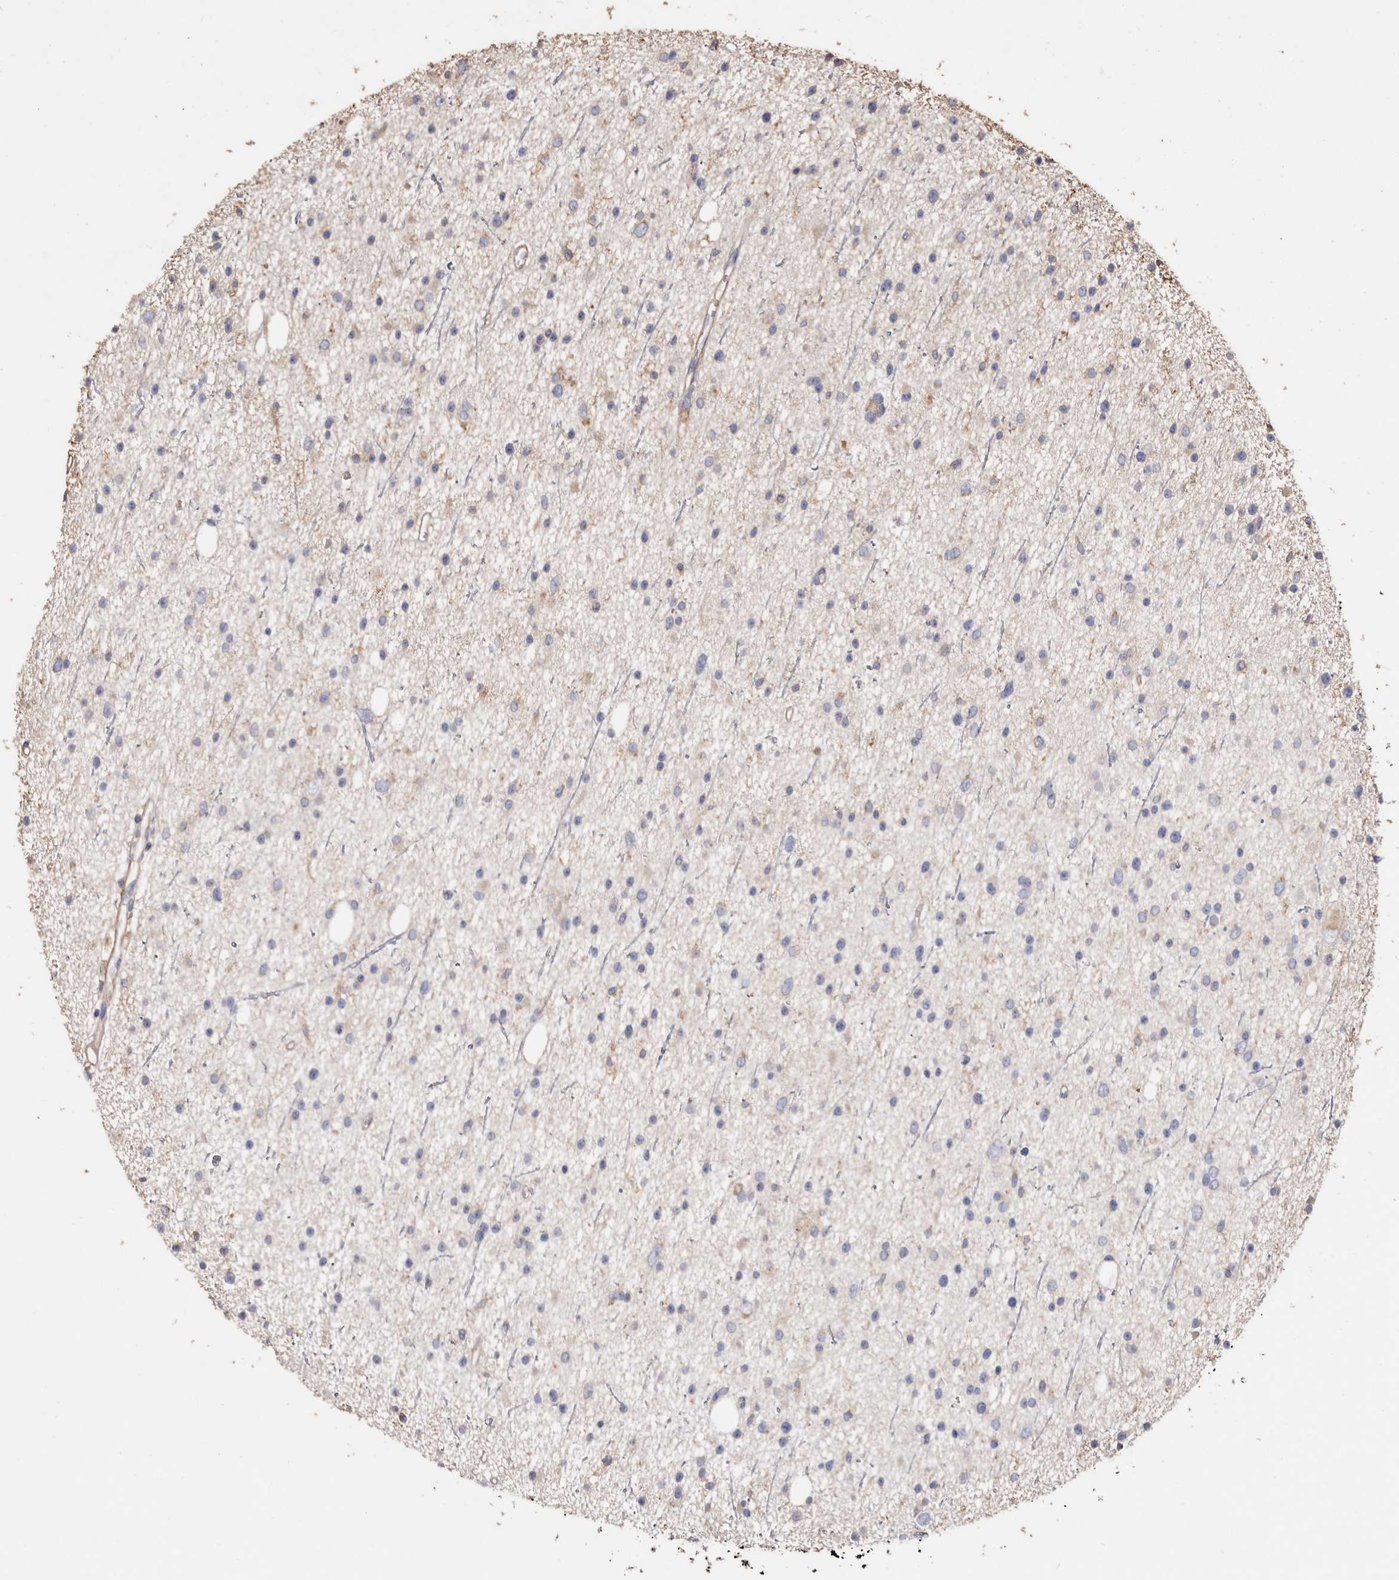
{"staining": {"intensity": "negative", "quantity": "none", "location": "none"}, "tissue": "glioma", "cell_type": "Tumor cells", "image_type": "cancer", "snomed": [{"axis": "morphology", "description": "Glioma, malignant, Low grade"}, {"axis": "topography", "description": "Cerebral cortex"}], "caption": "Immunohistochemistry photomicrograph of low-grade glioma (malignant) stained for a protein (brown), which shows no positivity in tumor cells.", "gene": "COQ8B", "patient": {"sex": "female", "age": 39}}